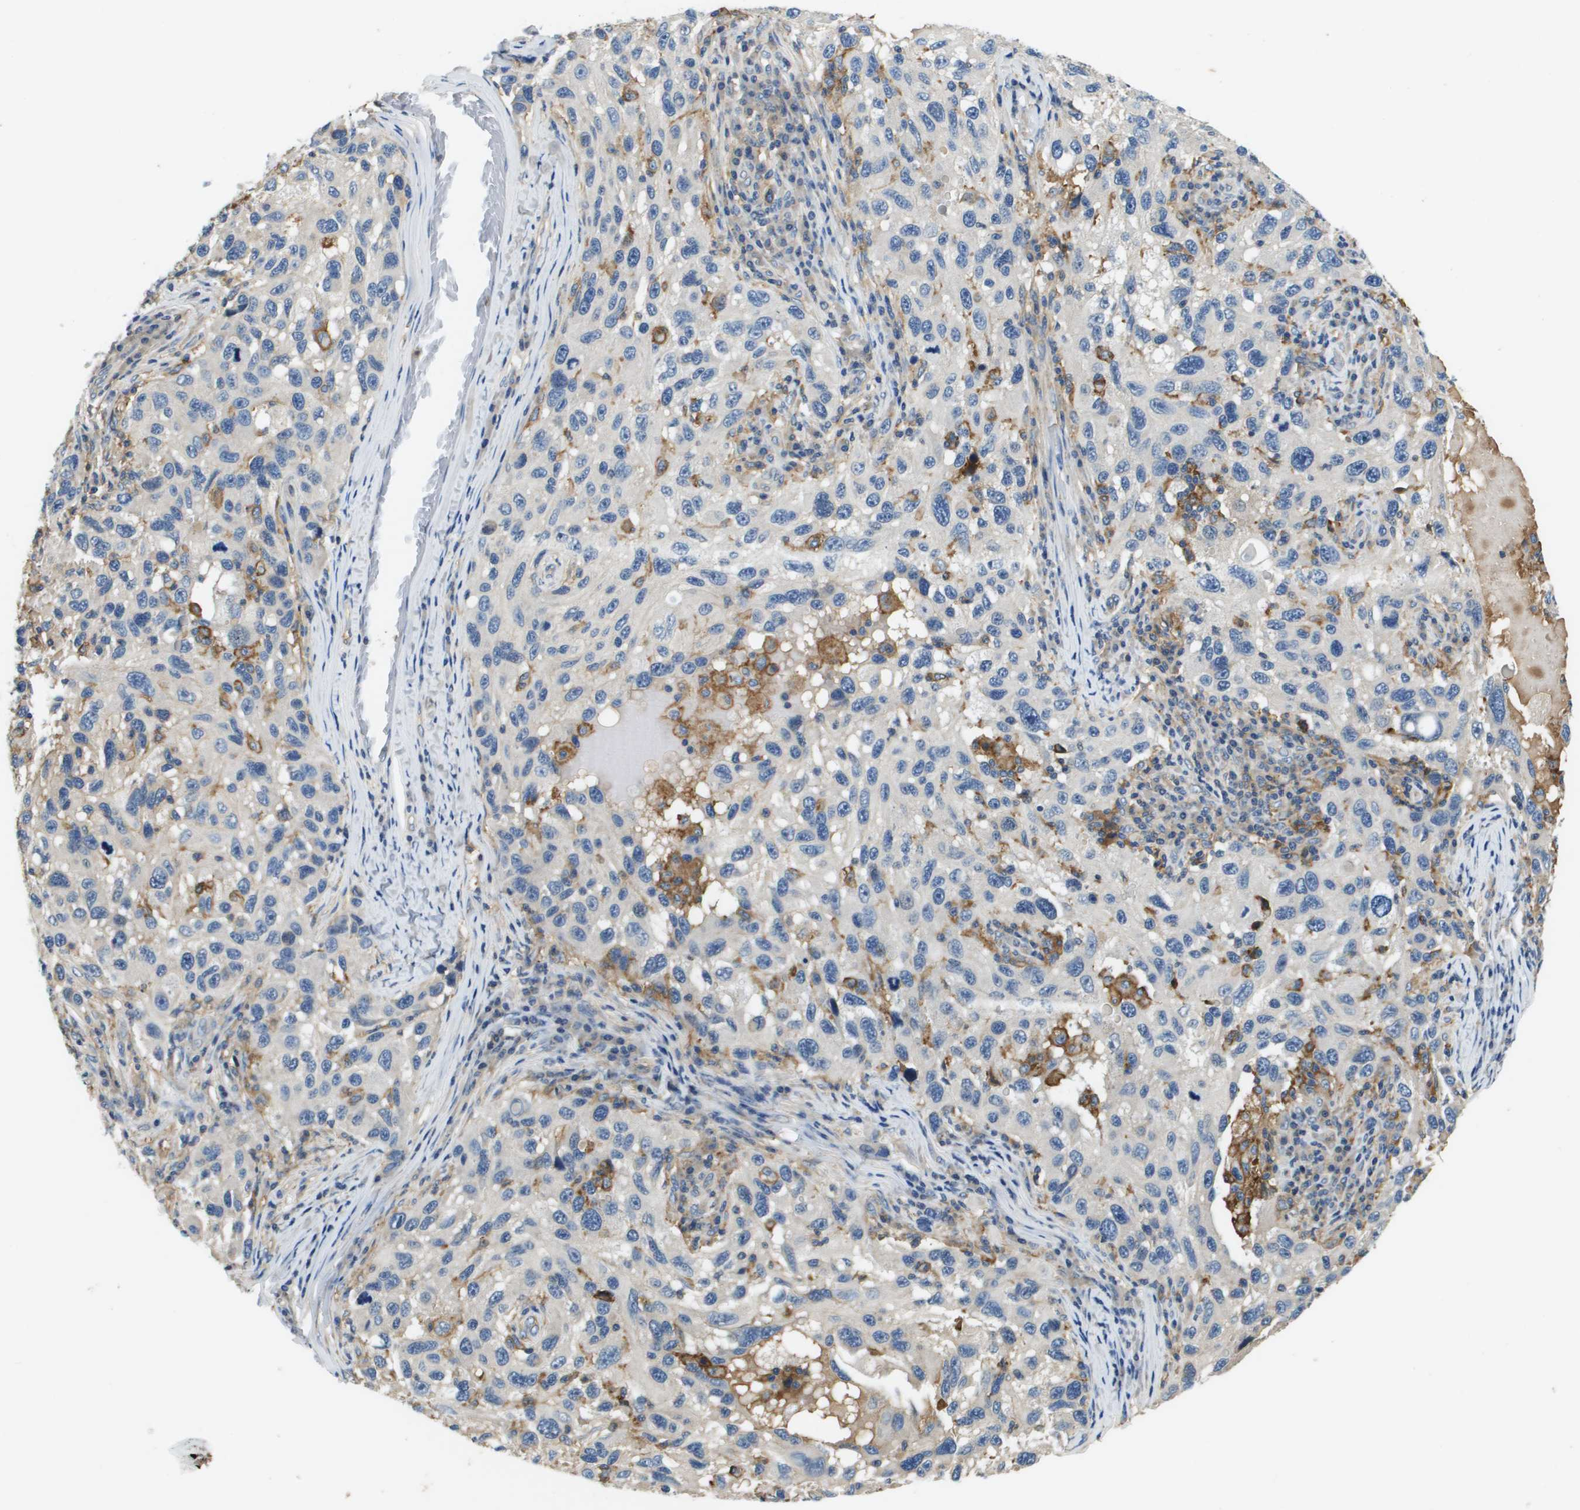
{"staining": {"intensity": "negative", "quantity": "none", "location": "none"}, "tissue": "melanoma", "cell_type": "Tumor cells", "image_type": "cancer", "snomed": [{"axis": "morphology", "description": "Malignant melanoma, NOS"}, {"axis": "topography", "description": "Skin"}], "caption": "There is no significant expression in tumor cells of melanoma.", "gene": "SLC16A3", "patient": {"sex": "male", "age": 53}}